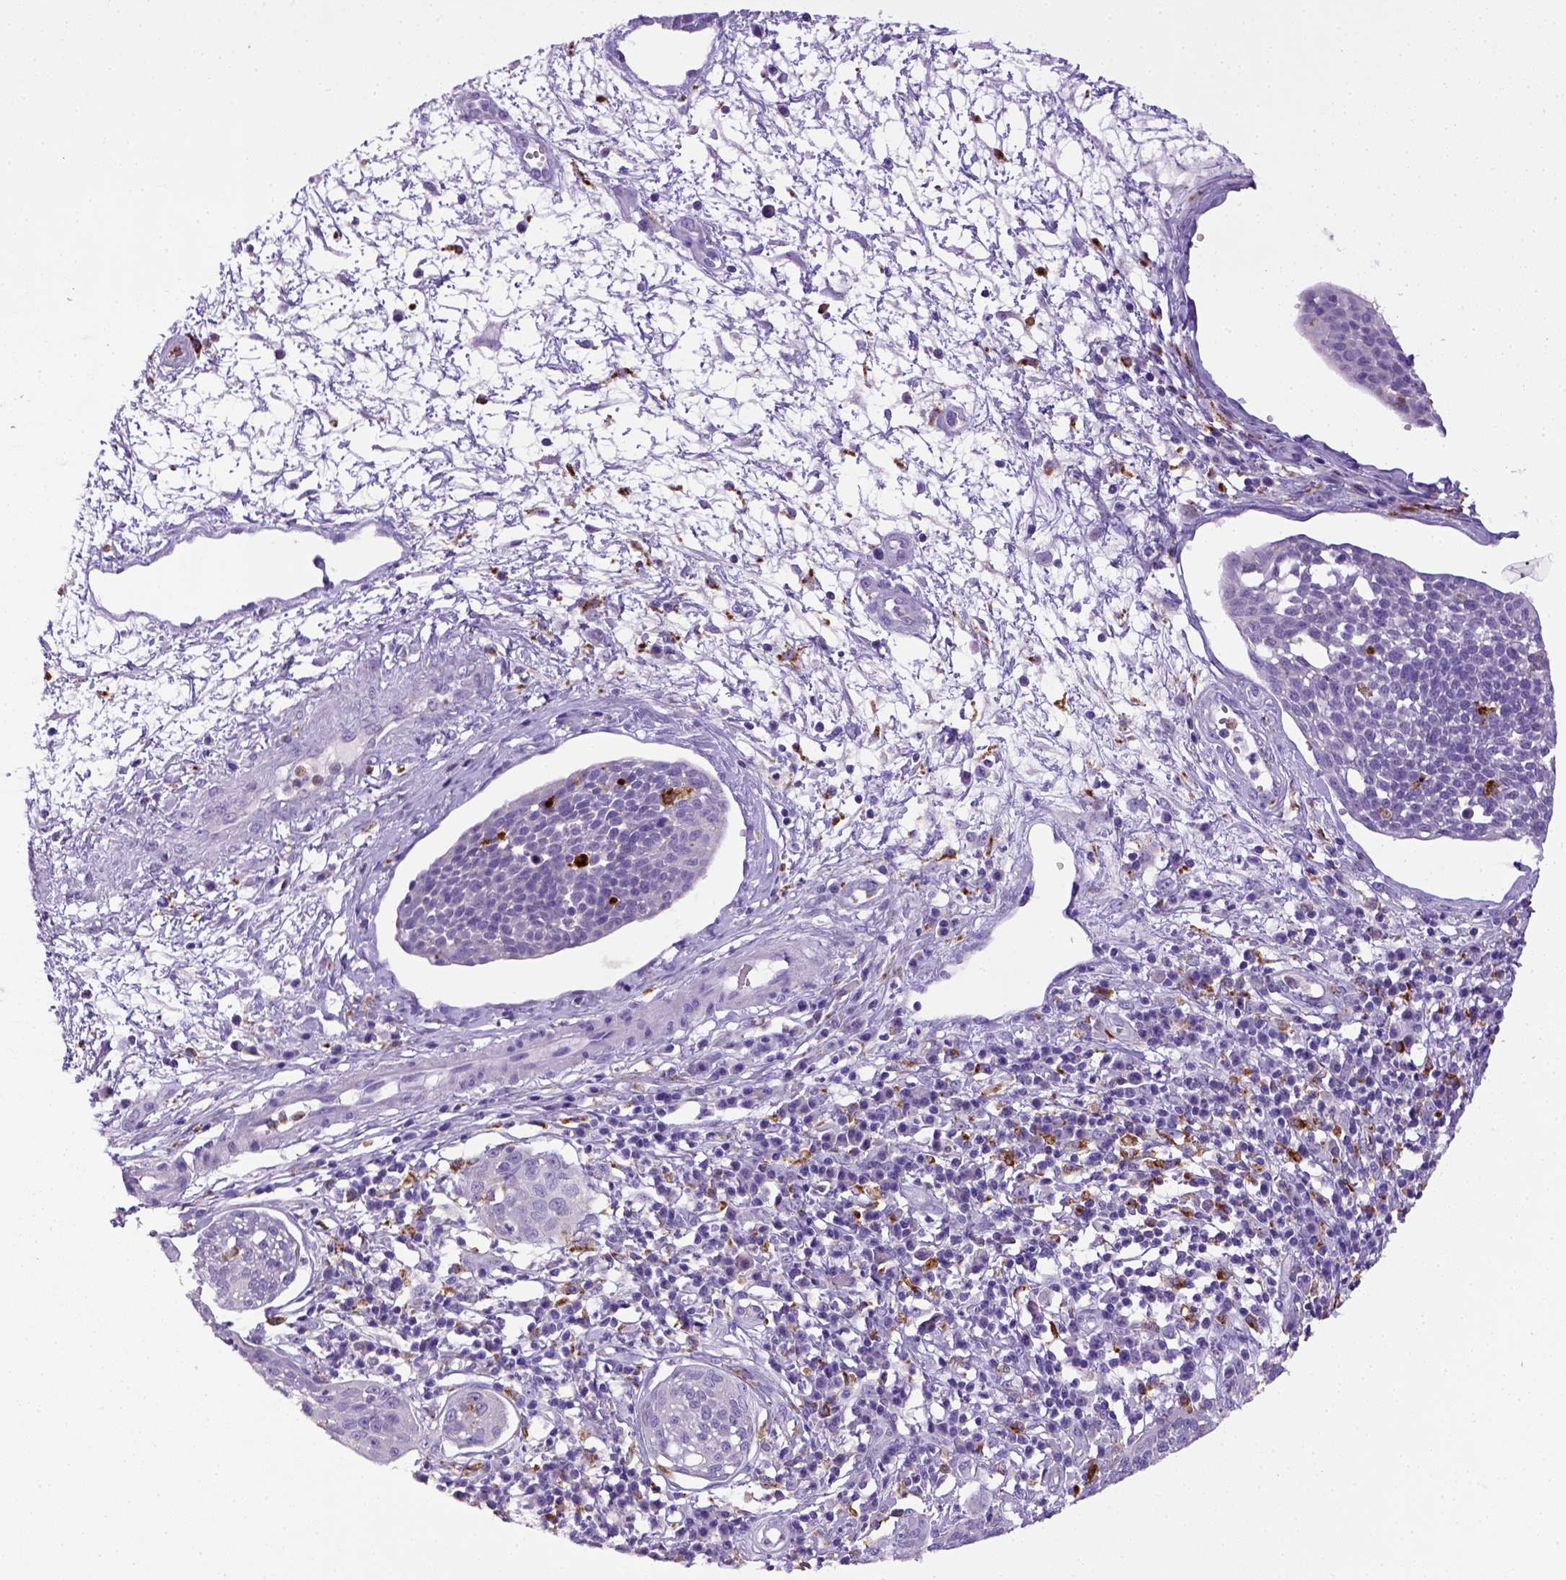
{"staining": {"intensity": "negative", "quantity": "none", "location": "none"}, "tissue": "cervical cancer", "cell_type": "Tumor cells", "image_type": "cancer", "snomed": [{"axis": "morphology", "description": "Squamous cell carcinoma, NOS"}, {"axis": "topography", "description": "Cervix"}], "caption": "The photomicrograph demonstrates no significant positivity in tumor cells of cervical cancer. Brightfield microscopy of immunohistochemistry stained with DAB (brown) and hematoxylin (blue), captured at high magnification.", "gene": "CD68", "patient": {"sex": "female", "age": 34}}